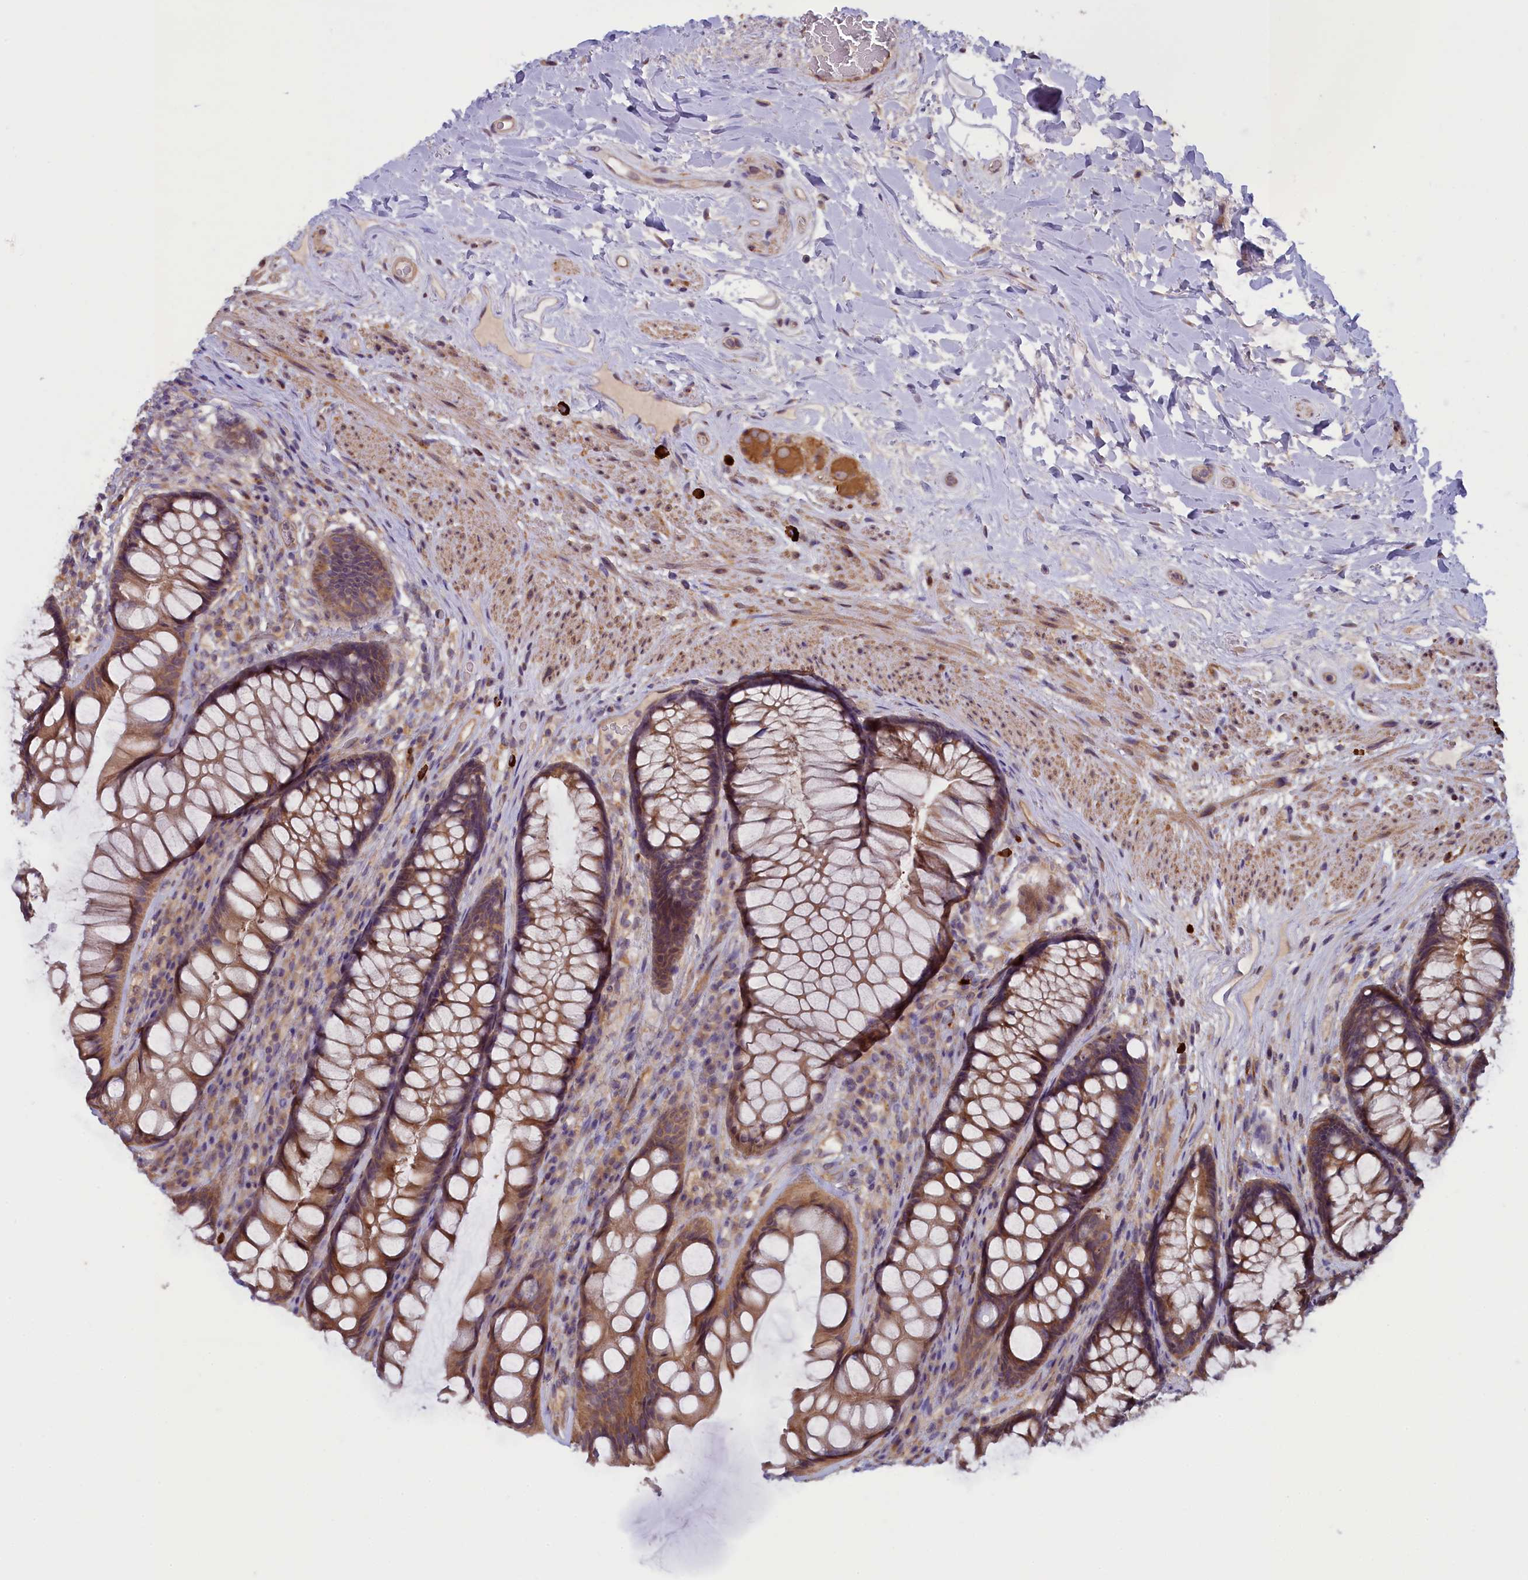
{"staining": {"intensity": "moderate", "quantity": ">75%", "location": "cytoplasmic/membranous"}, "tissue": "rectum", "cell_type": "Glandular cells", "image_type": "normal", "snomed": [{"axis": "morphology", "description": "Normal tissue, NOS"}, {"axis": "topography", "description": "Rectum"}], "caption": "Glandular cells exhibit medium levels of moderate cytoplasmic/membranous positivity in approximately >75% of cells in normal human rectum. (Stains: DAB (3,3'-diaminobenzidine) in brown, nuclei in blue, Microscopy: brightfield microscopy at high magnification).", "gene": "CCDC9B", "patient": {"sex": "male", "age": 74}}